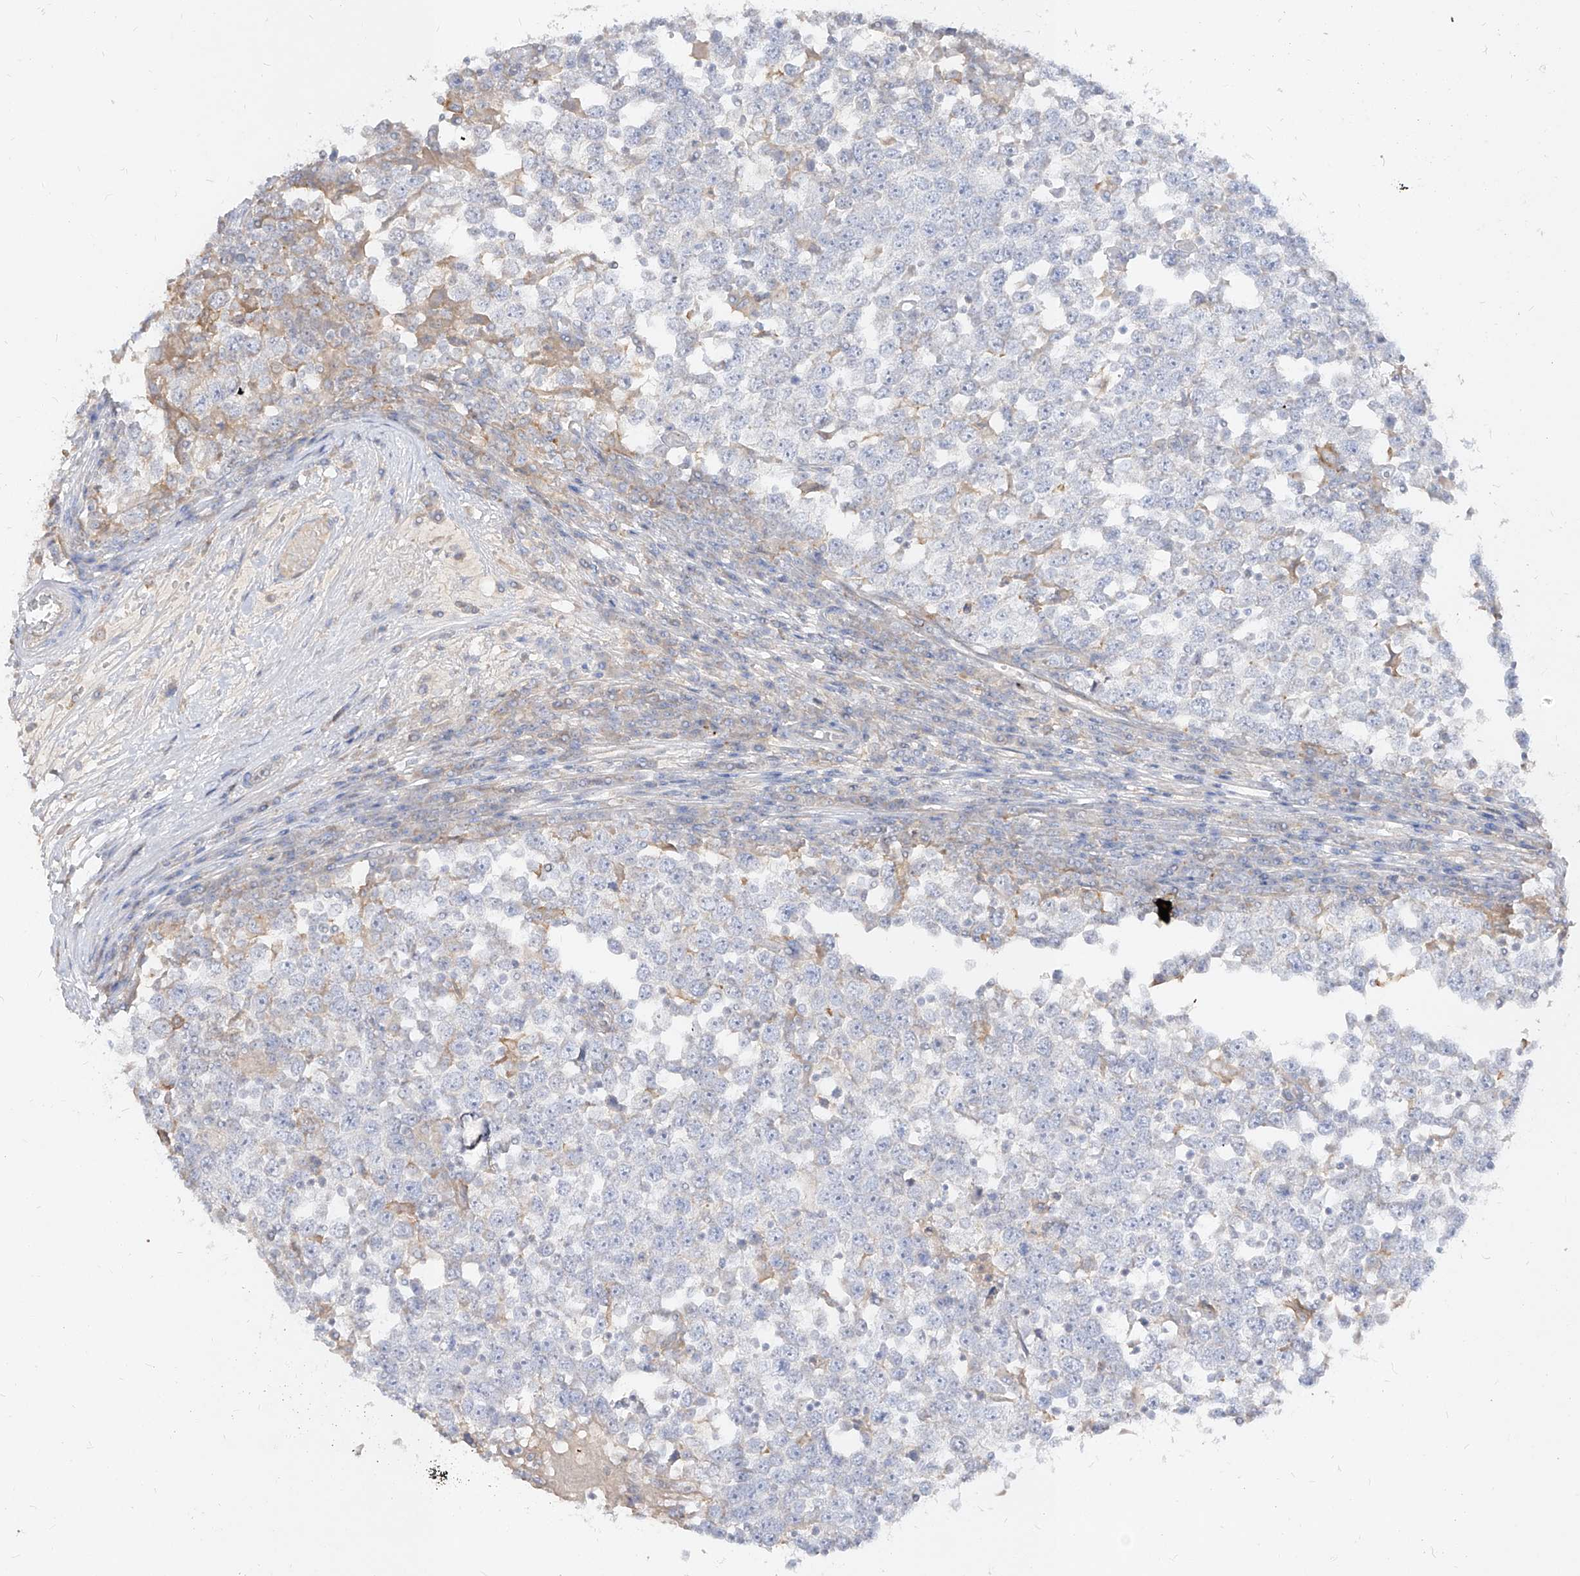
{"staining": {"intensity": "negative", "quantity": "none", "location": "none"}, "tissue": "testis cancer", "cell_type": "Tumor cells", "image_type": "cancer", "snomed": [{"axis": "morphology", "description": "Seminoma, NOS"}, {"axis": "topography", "description": "Testis"}], "caption": "Human testis seminoma stained for a protein using immunohistochemistry (IHC) reveals no staining in tumor cells.", "gene": "RBFOX3", "patient": {"sex": "male", "age": 65}}